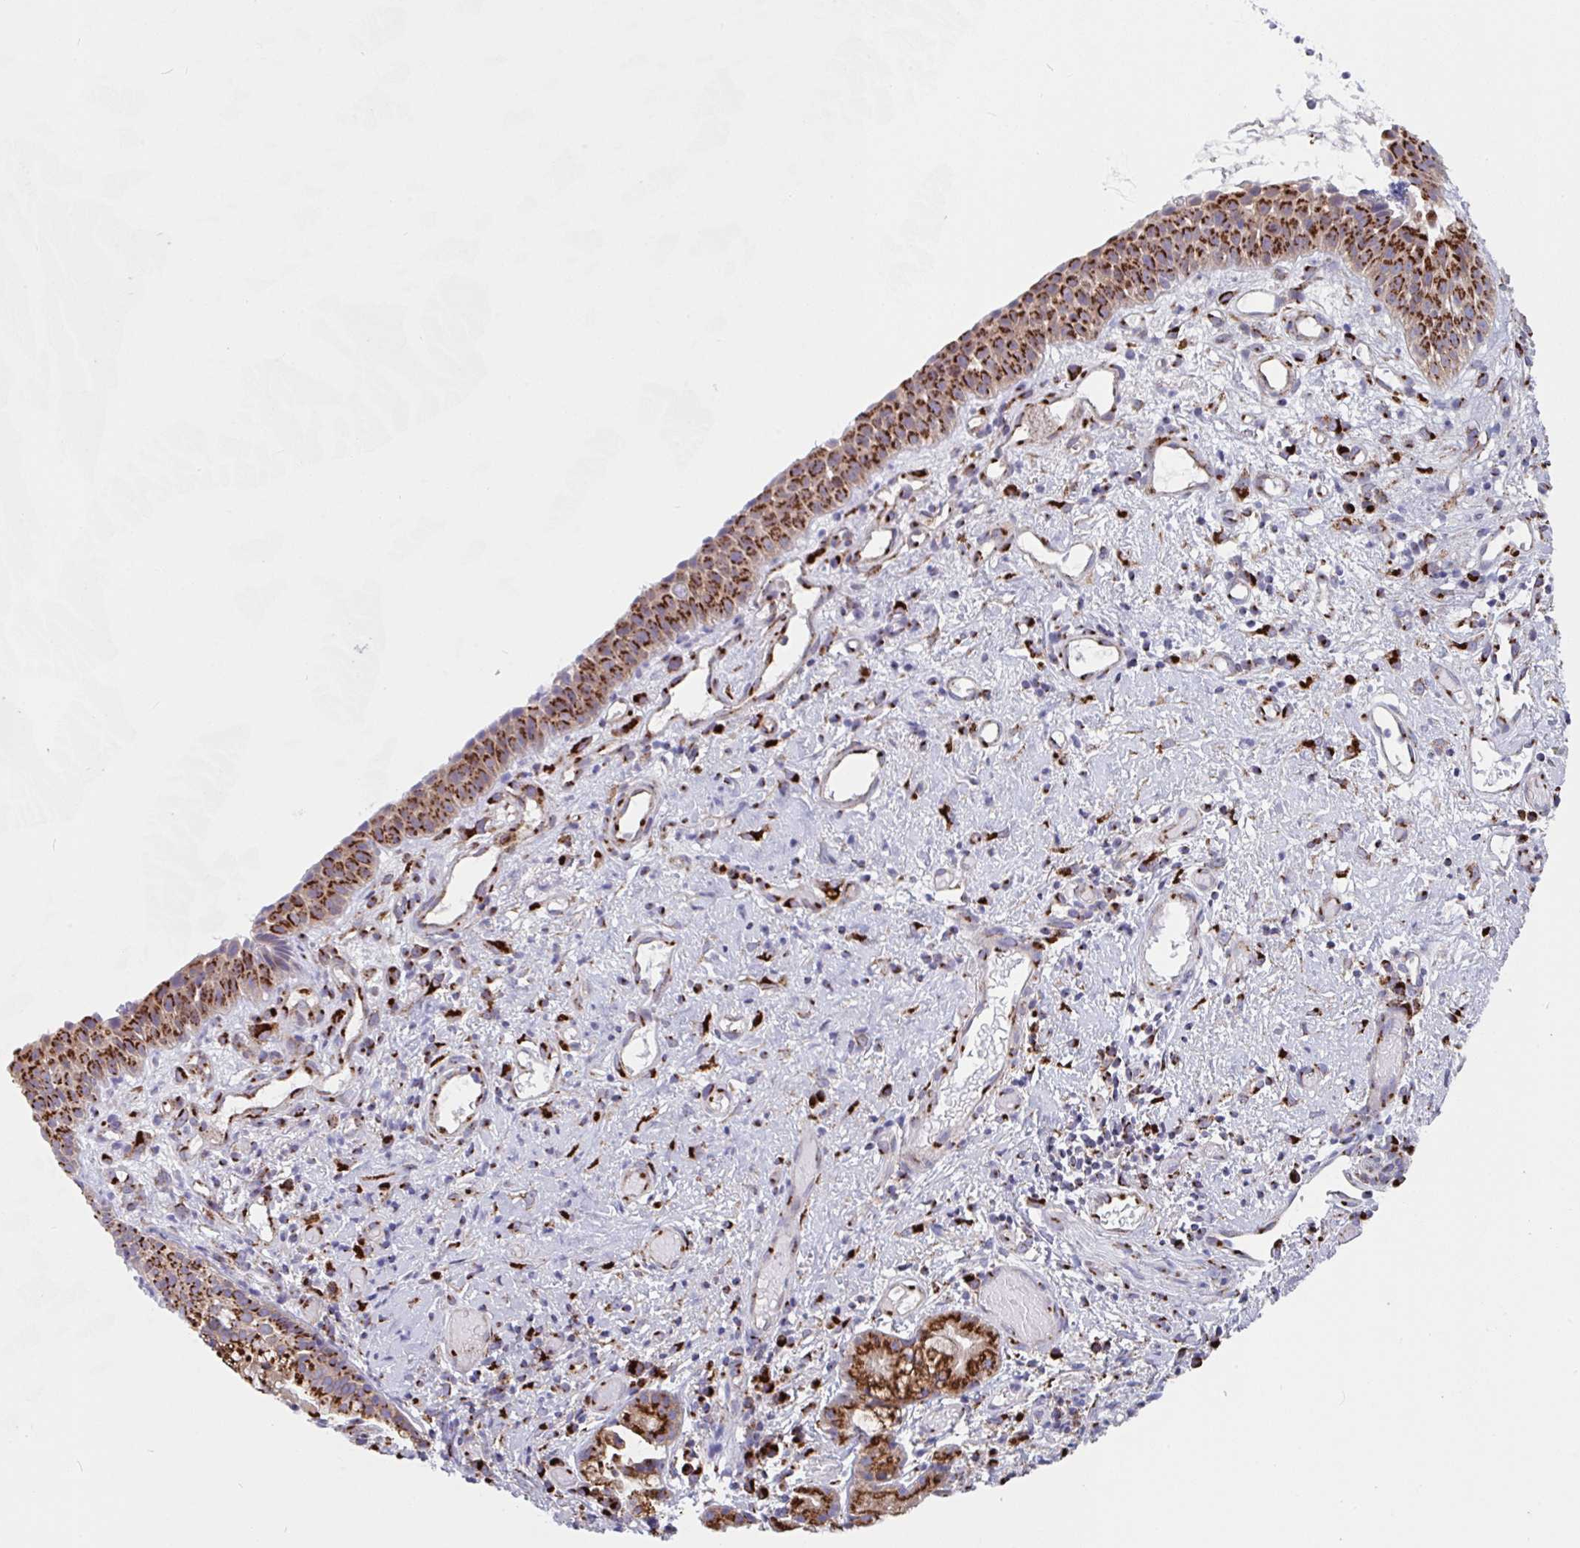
{"staining": {"intensity": "strong", "quantity": ">75%", "location": "cytoplasmic/membranous"}, "tissue": "nasopharynx", "cell_type": "Respiratory epithelial cells", "image_type": "normal", "snomed": [{"axis": "morphology", "description": "Normal tissue, NOS"}, {"axis": "morphology", "description": "Inflammation, NOS"}, {"axis": "topography", "description": "Nasopharynx"}], "caption": "DAB immunohistochemical staining of benign human nasopharynx displays strong cytoplasmic/membranous protein staining in about >75% of respiratory epithelial cells.", "gene": "PROSER3", "patient": {"sex": "male", "age": 54}}